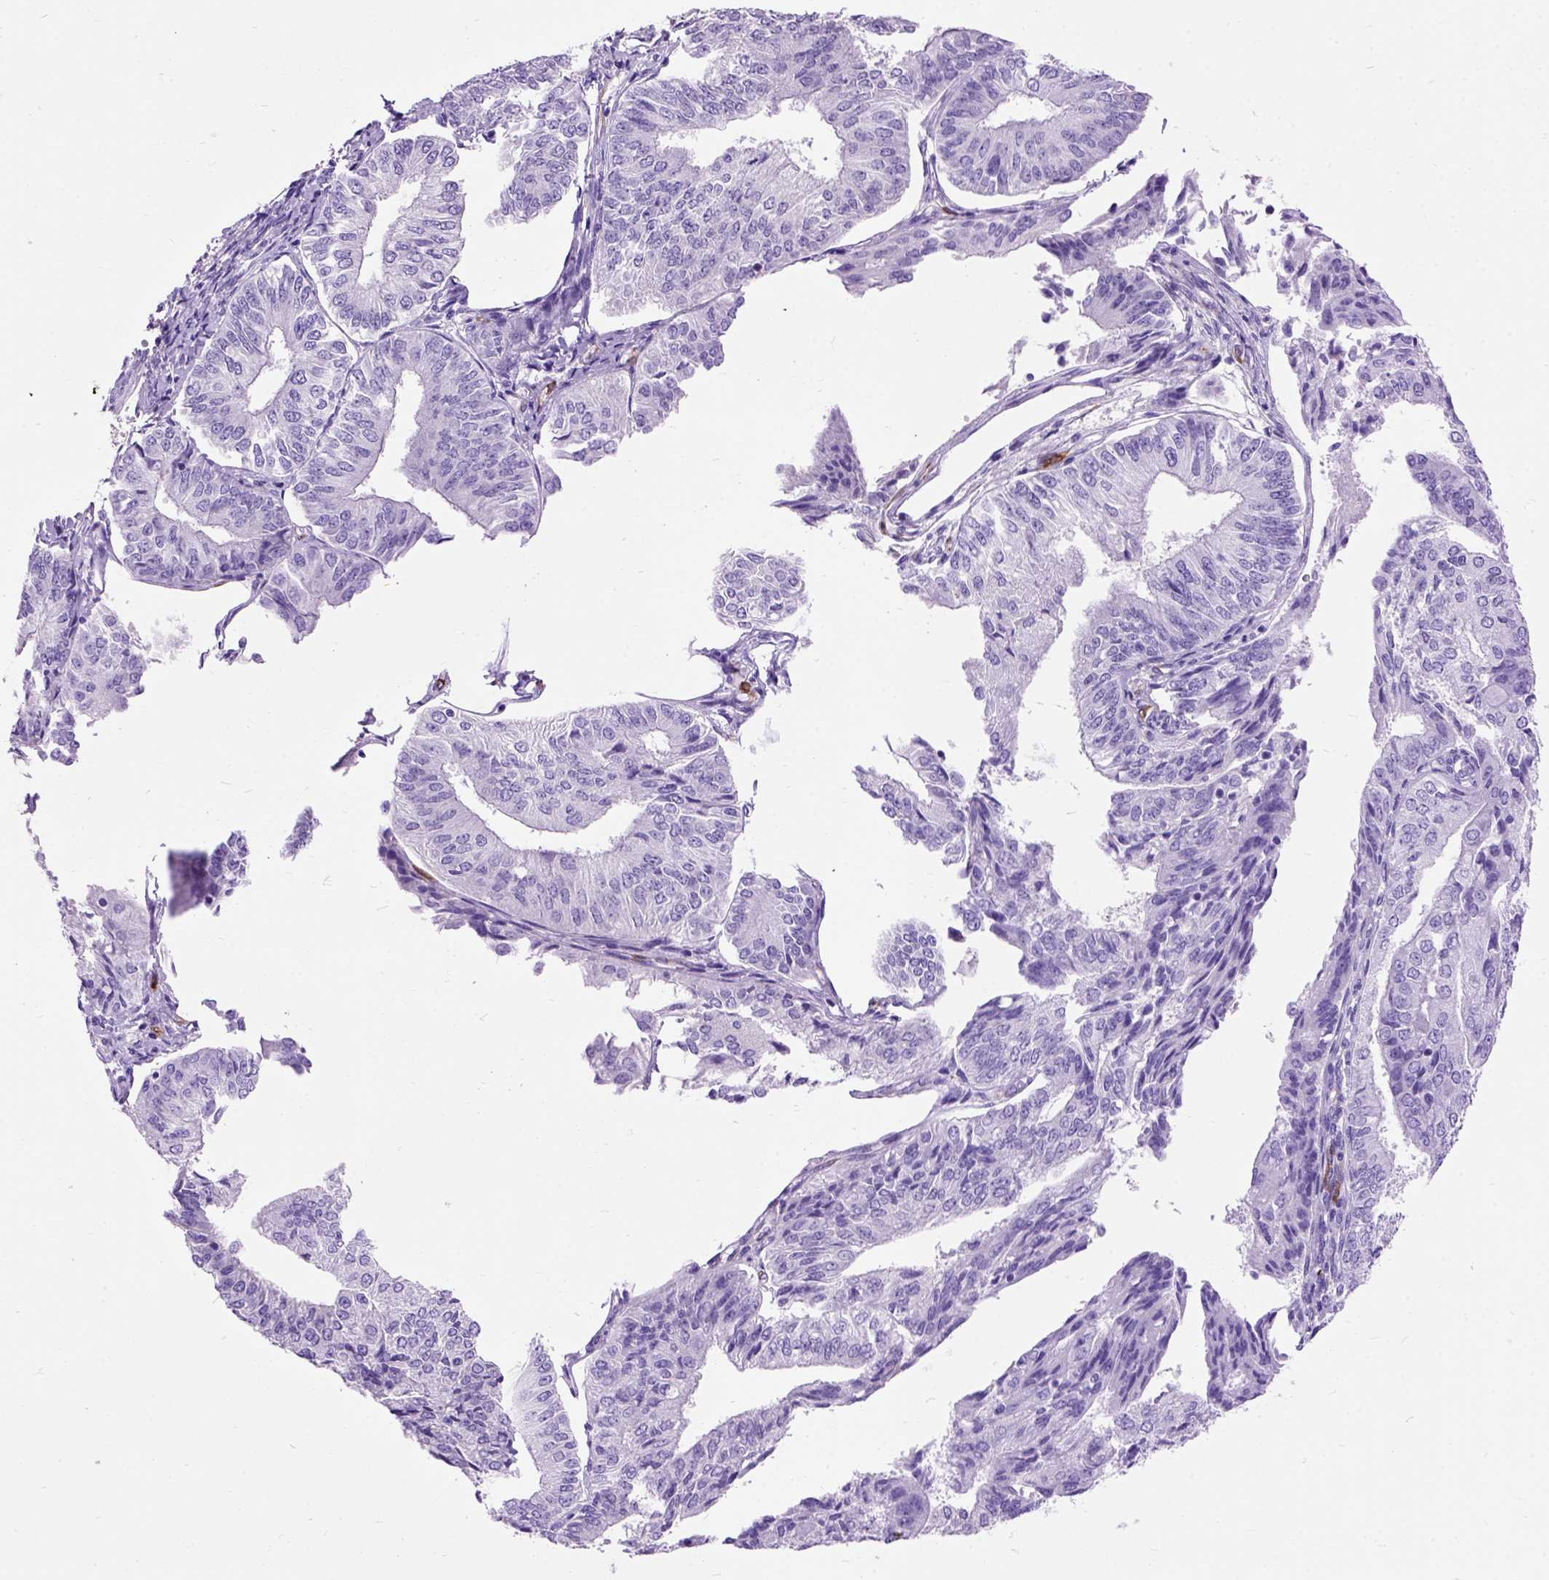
{"staining": {"intensity": "negative", "quantity": "none", "location": "none"}, "tissue": "endometrial cancer", "cell_type": "Tumor cells", "image_type": "cancer", "snomed": [{"axis": "morphology", "description": "Adenocarcinoma, NOS"}, {"axis": "topography", "description": "Endometrium"}], "caption": "The photomicrograph reveals no significant positivity in tumor cells of adenocarcinoma (endometrial).", "gene": "MAPT", "patient": {"sex": "female", "age": 58}}